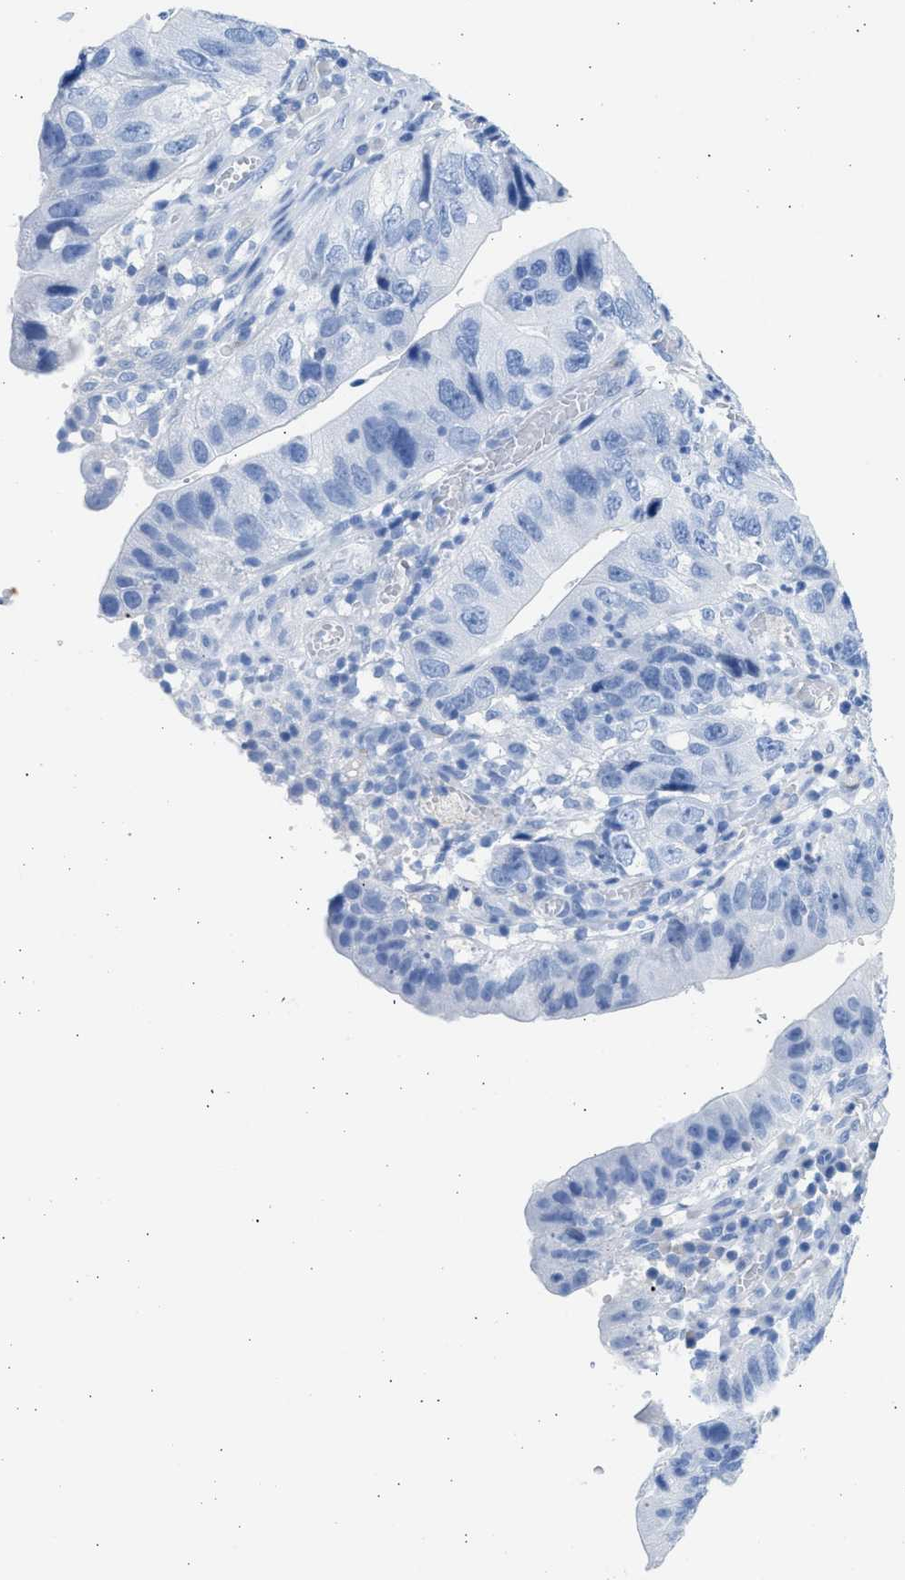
{"staining": {"intensity": "negative", "quantity": "none", "location": "none"}, "tissue": "stomach cancer", "cell_type": "Tumor cells", "image_type": "cancer", "snomed": [{"axis": "morphology", "description": "Adenocarcinoma, NOS"}, {"axis": "topography", "description": "Stomach"}], "caption": "IHC histopathology image of stomach cancer stained for a protein (brown), which demonstrates no staining in tumor cells.", "gene": "SPATA3", "patient": {"sex": "male", "age": 59}}